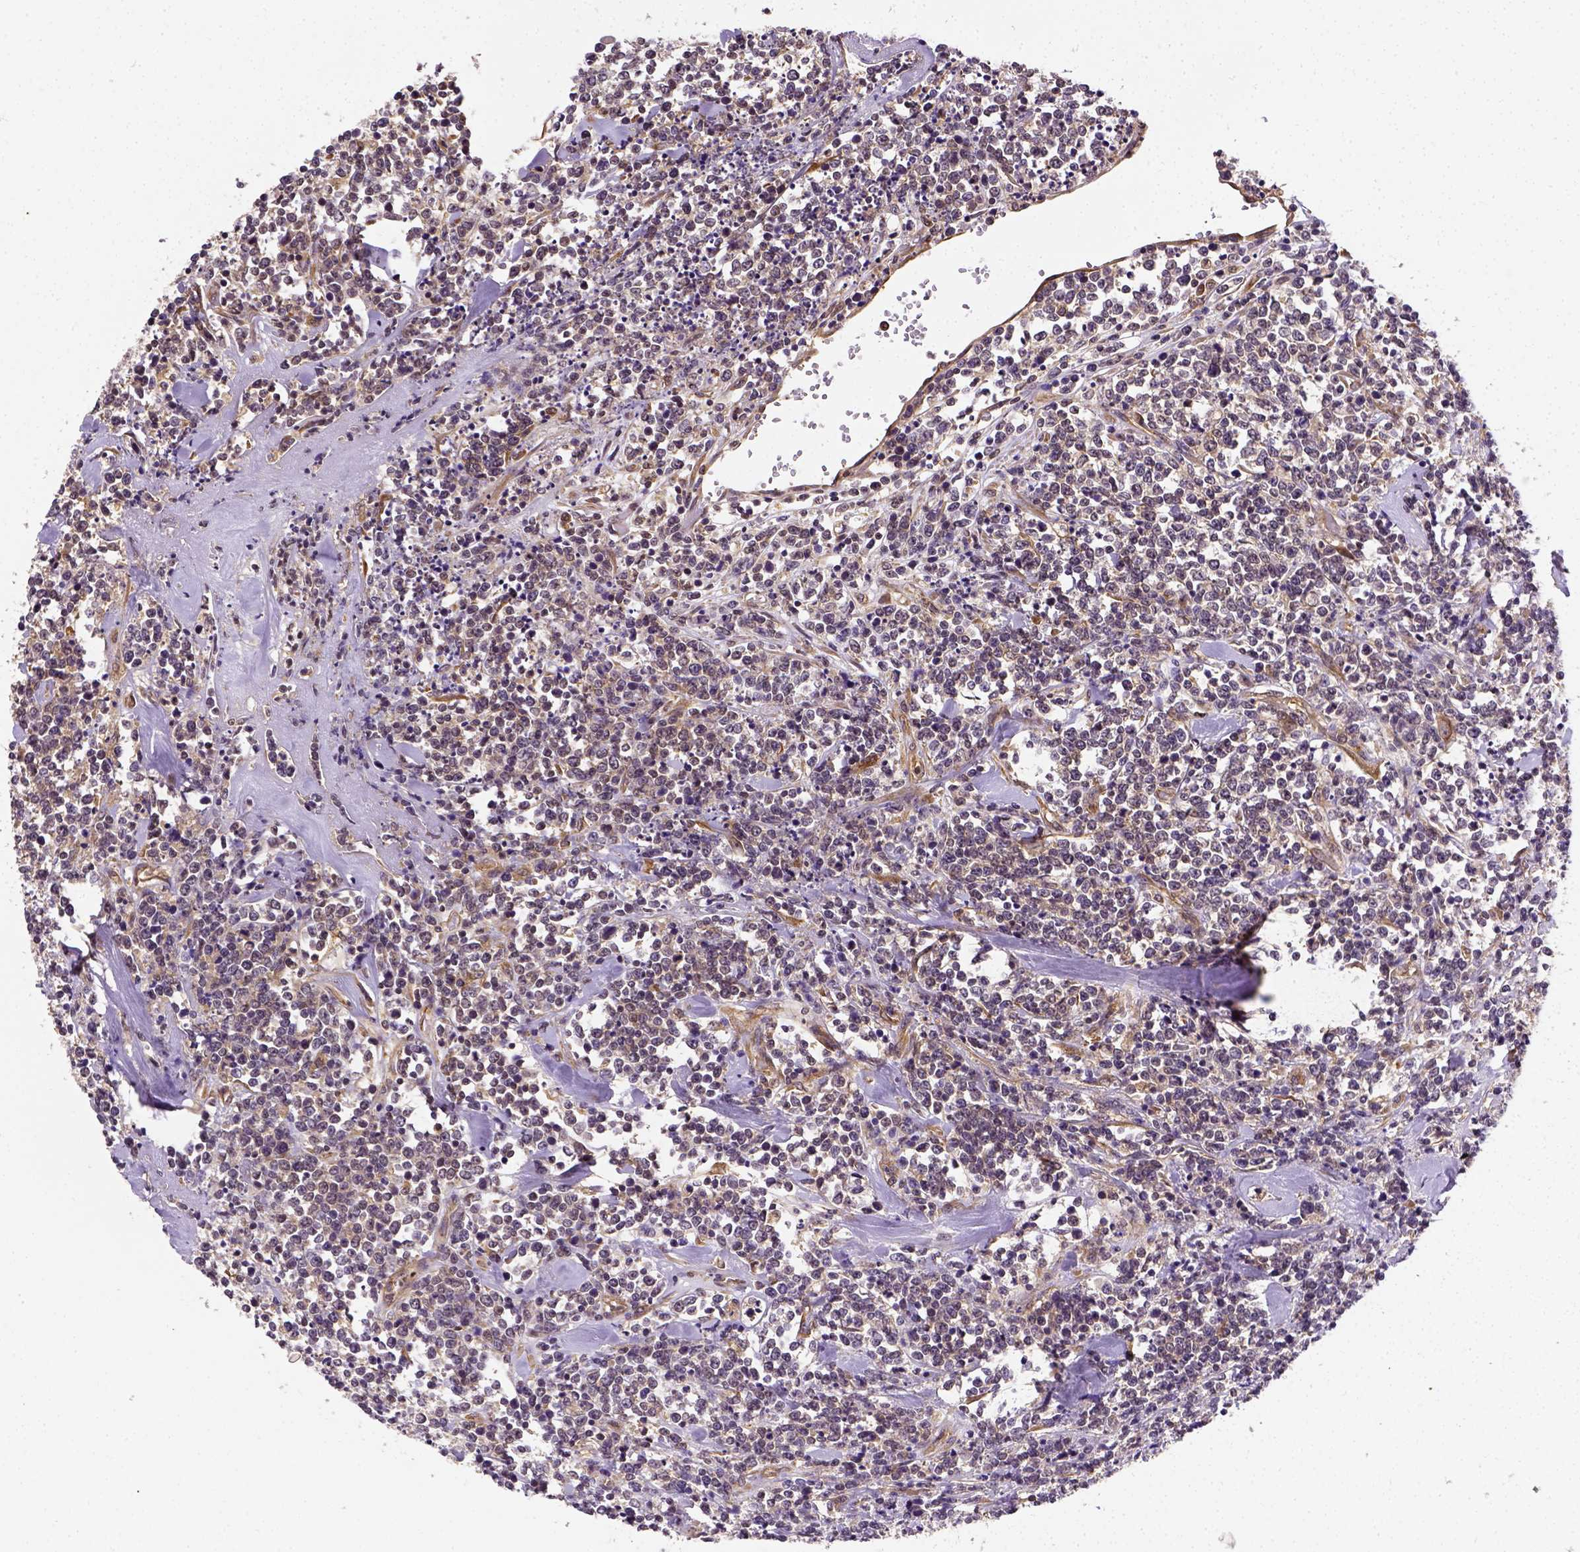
{"staining": {"intensity": "weak", "quantity": ">75%", "location": "cytoplasmic/membranous"}, "tissue": "lymphoma", "cell_type": "Tumor cells", "image_type": "cancer", "snomed": [{"axis": "morphology", "description": "Malignant lymphoma, non-Hodgkin's type, High grade"}, {"axis": "topography", "description": "Colon"}], "caption": "Tumor cells demonstrate weak cytoplasmic/membranous staining in approximately >75% of cells in lymphoma.", "gene": "MATK", "patient": {"sex": "male", "age": 82}}